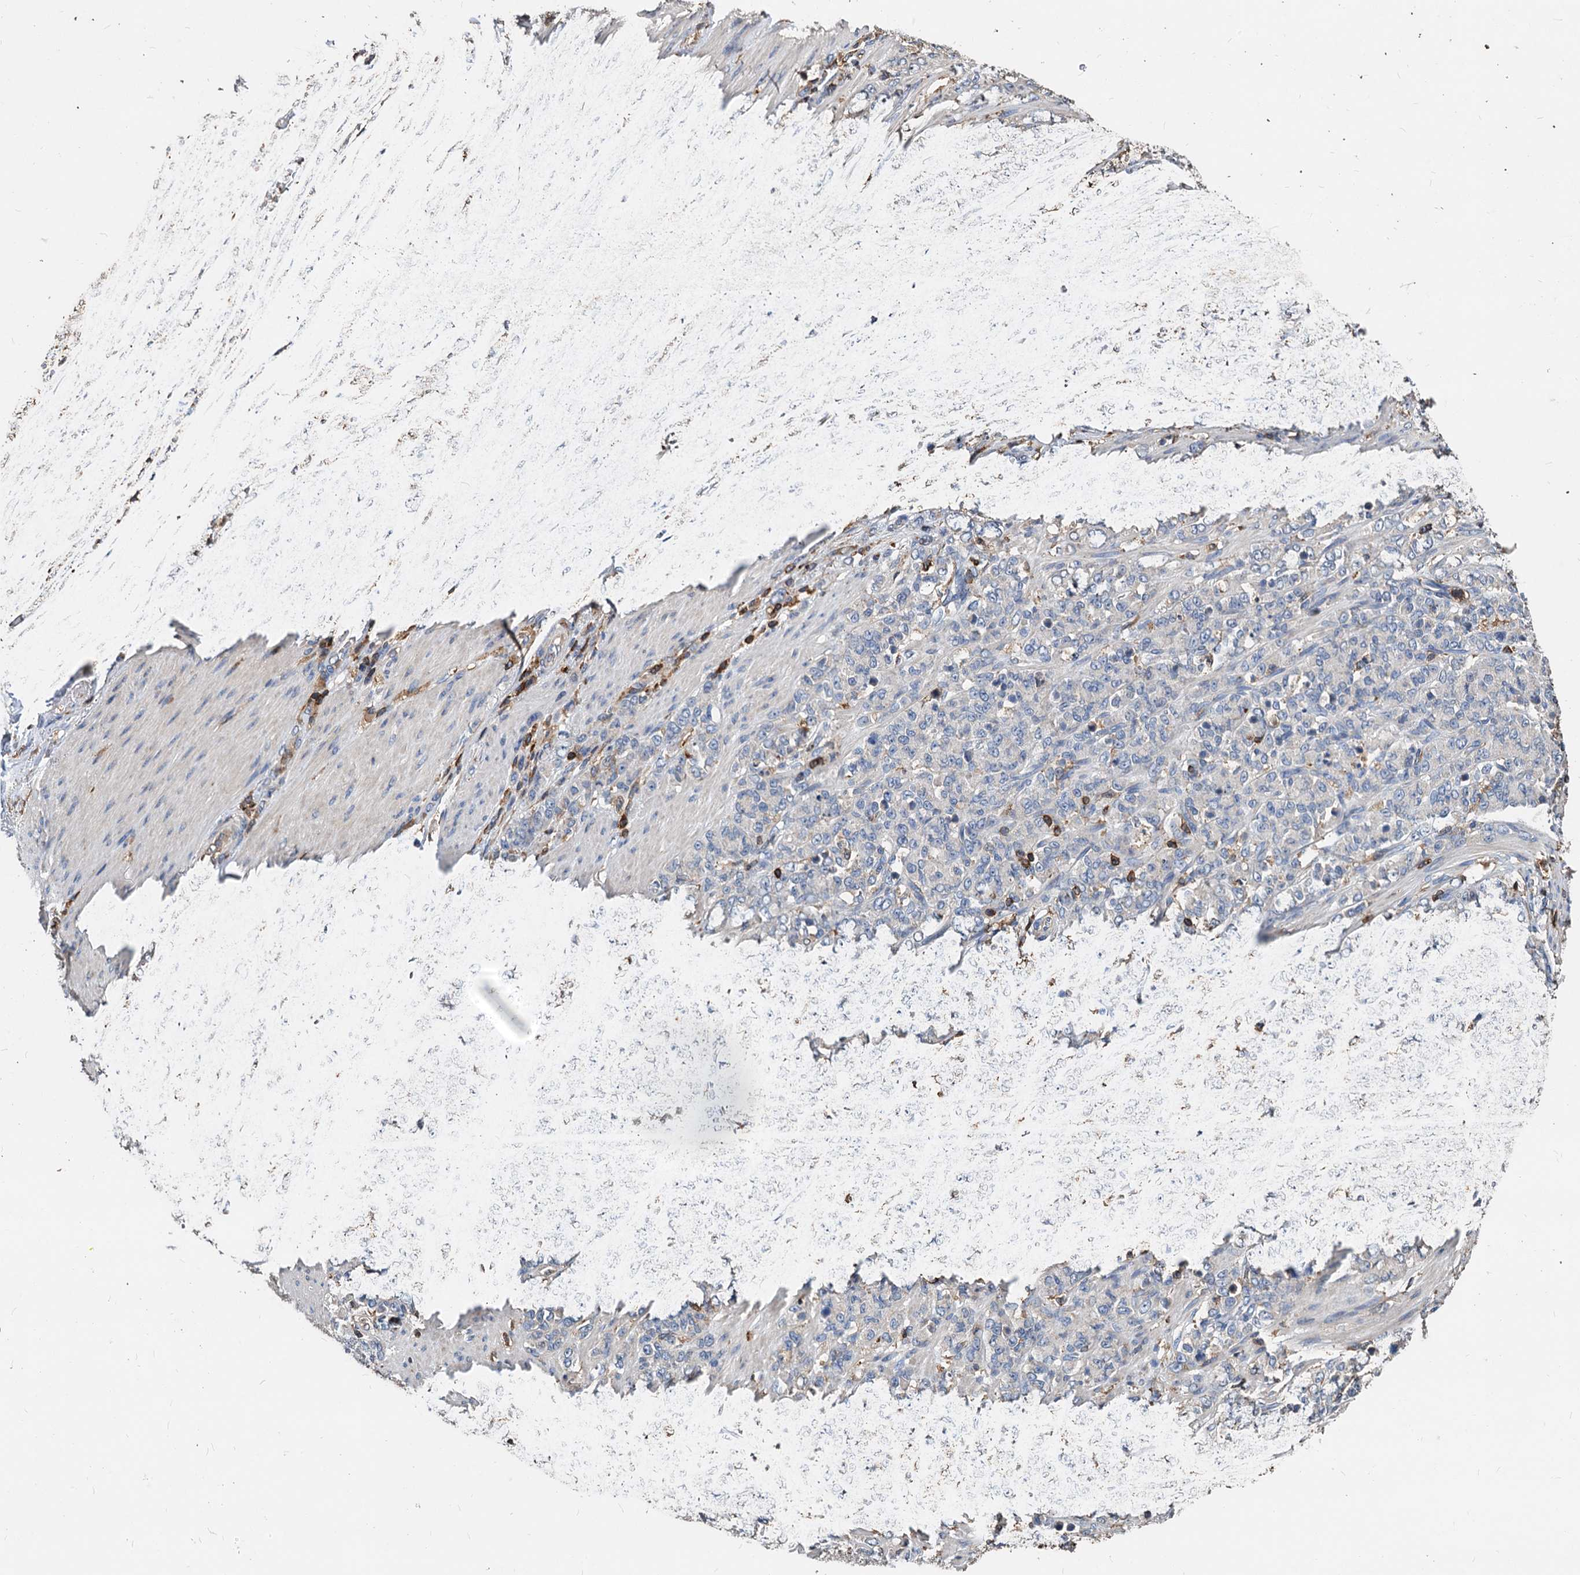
{"staining": {"intensity": "negative", "quantity": "none", "location": "none"}, "tissue": "stomach cancer", "cell_type": "Tumor cells", "image_type": "cancer", "snomed": [{"axis": "morphology", "description": "Adenocarcinoma, NOS"}, {"axis": "topography", "description": "Stomach"}], "caption": "Immunohistochemistry photomicrograph of stomach cancer stained for a protein (brown), which displays no positivity in tumor cells.", "gene": "LCP2", "patient": {"sex": "female", "age": 79}}